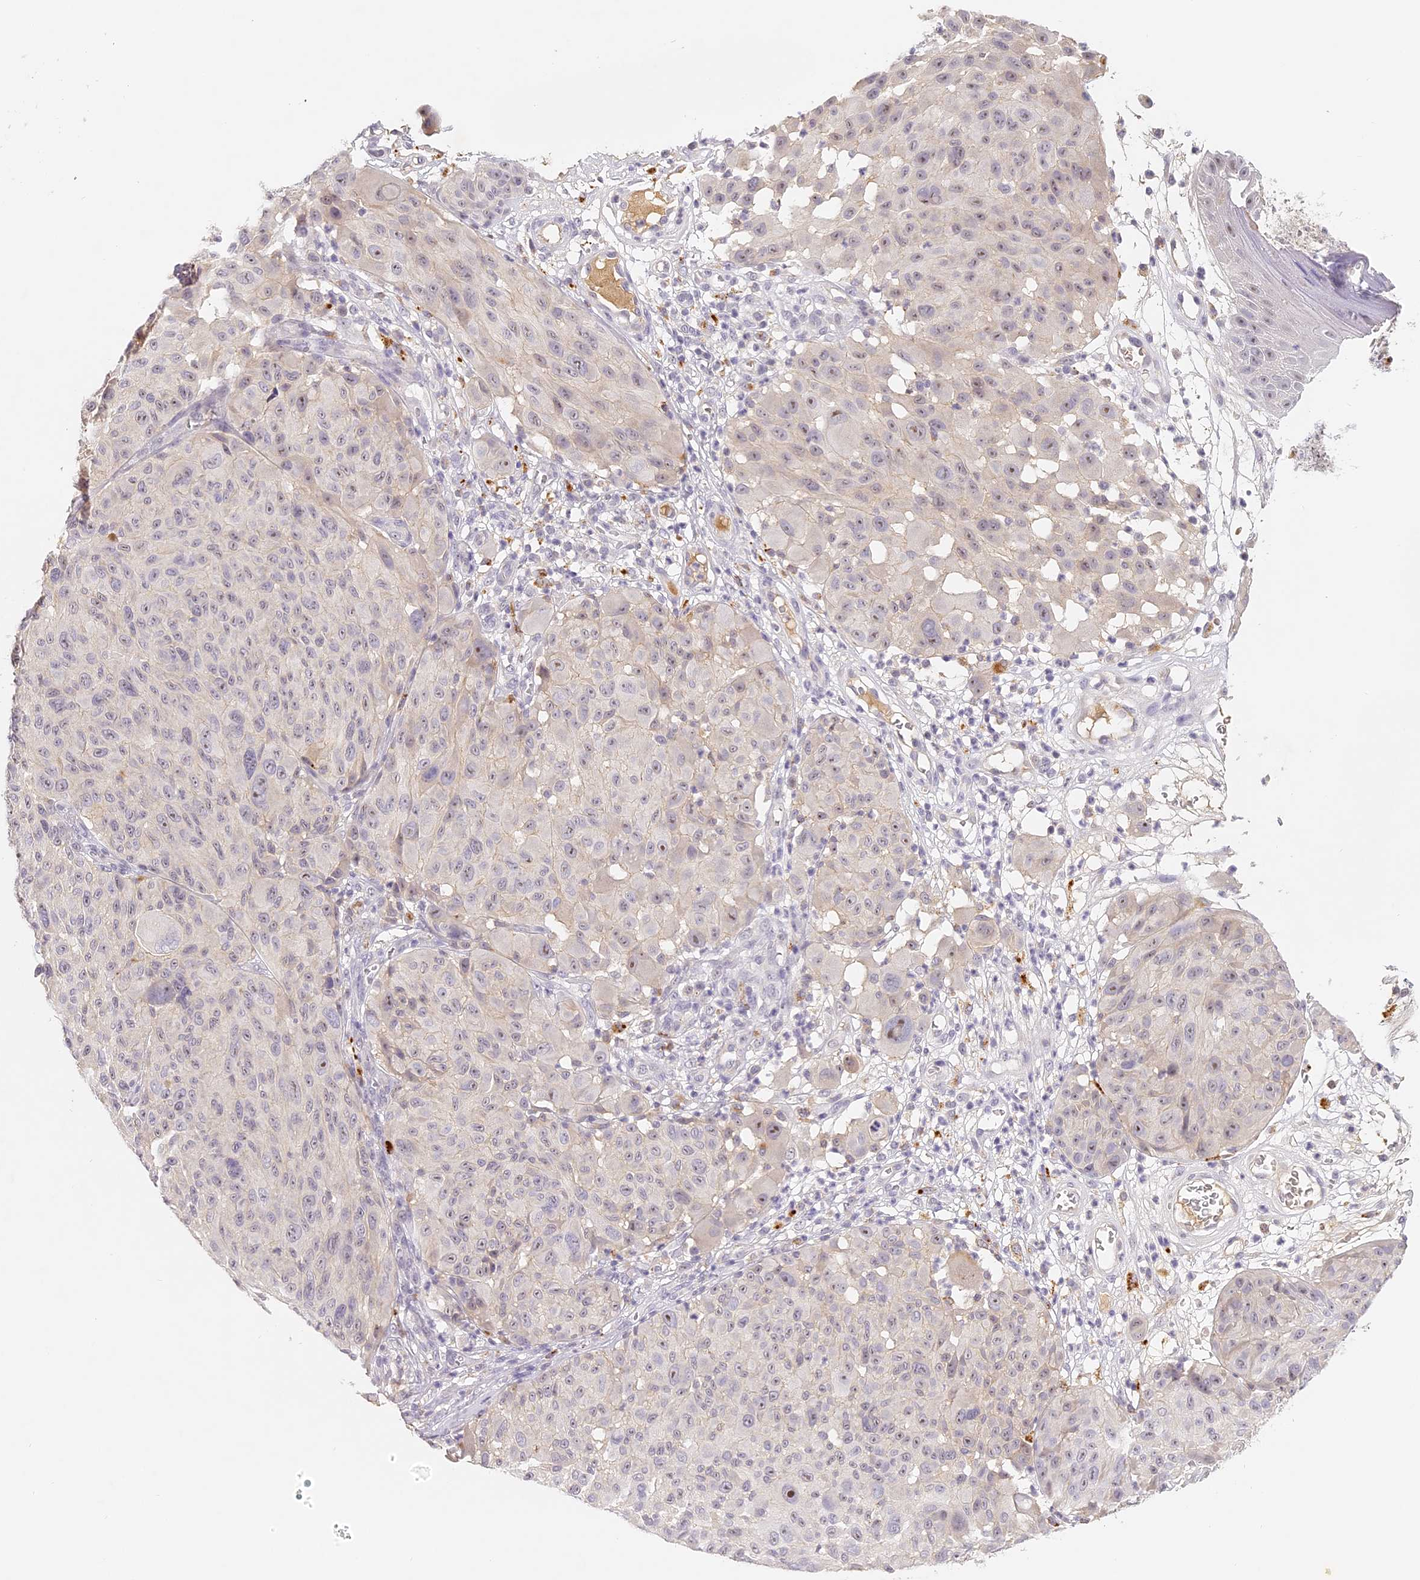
{"staining": {"intensity": "negative", "quantity": "none", "location": "none"}, "tissue": "melanoma", "cell_type": "Tumor cells", "image_type": "cancer", "snomed": [{"axis": "morphology", "description": "Malignant melanoma, NOS"}, {"axis": "topography", "description": "Skin"}], "caption": "Immunohistochemistry histopathology image of human melanoma stained for a protein (brown), which demonstrates no staining in tumor cells. (Brightfield microscopy of DAB IHC at high magnification).", "gene": "ELL3", "patient": {"sex": "male", "age": 83}}